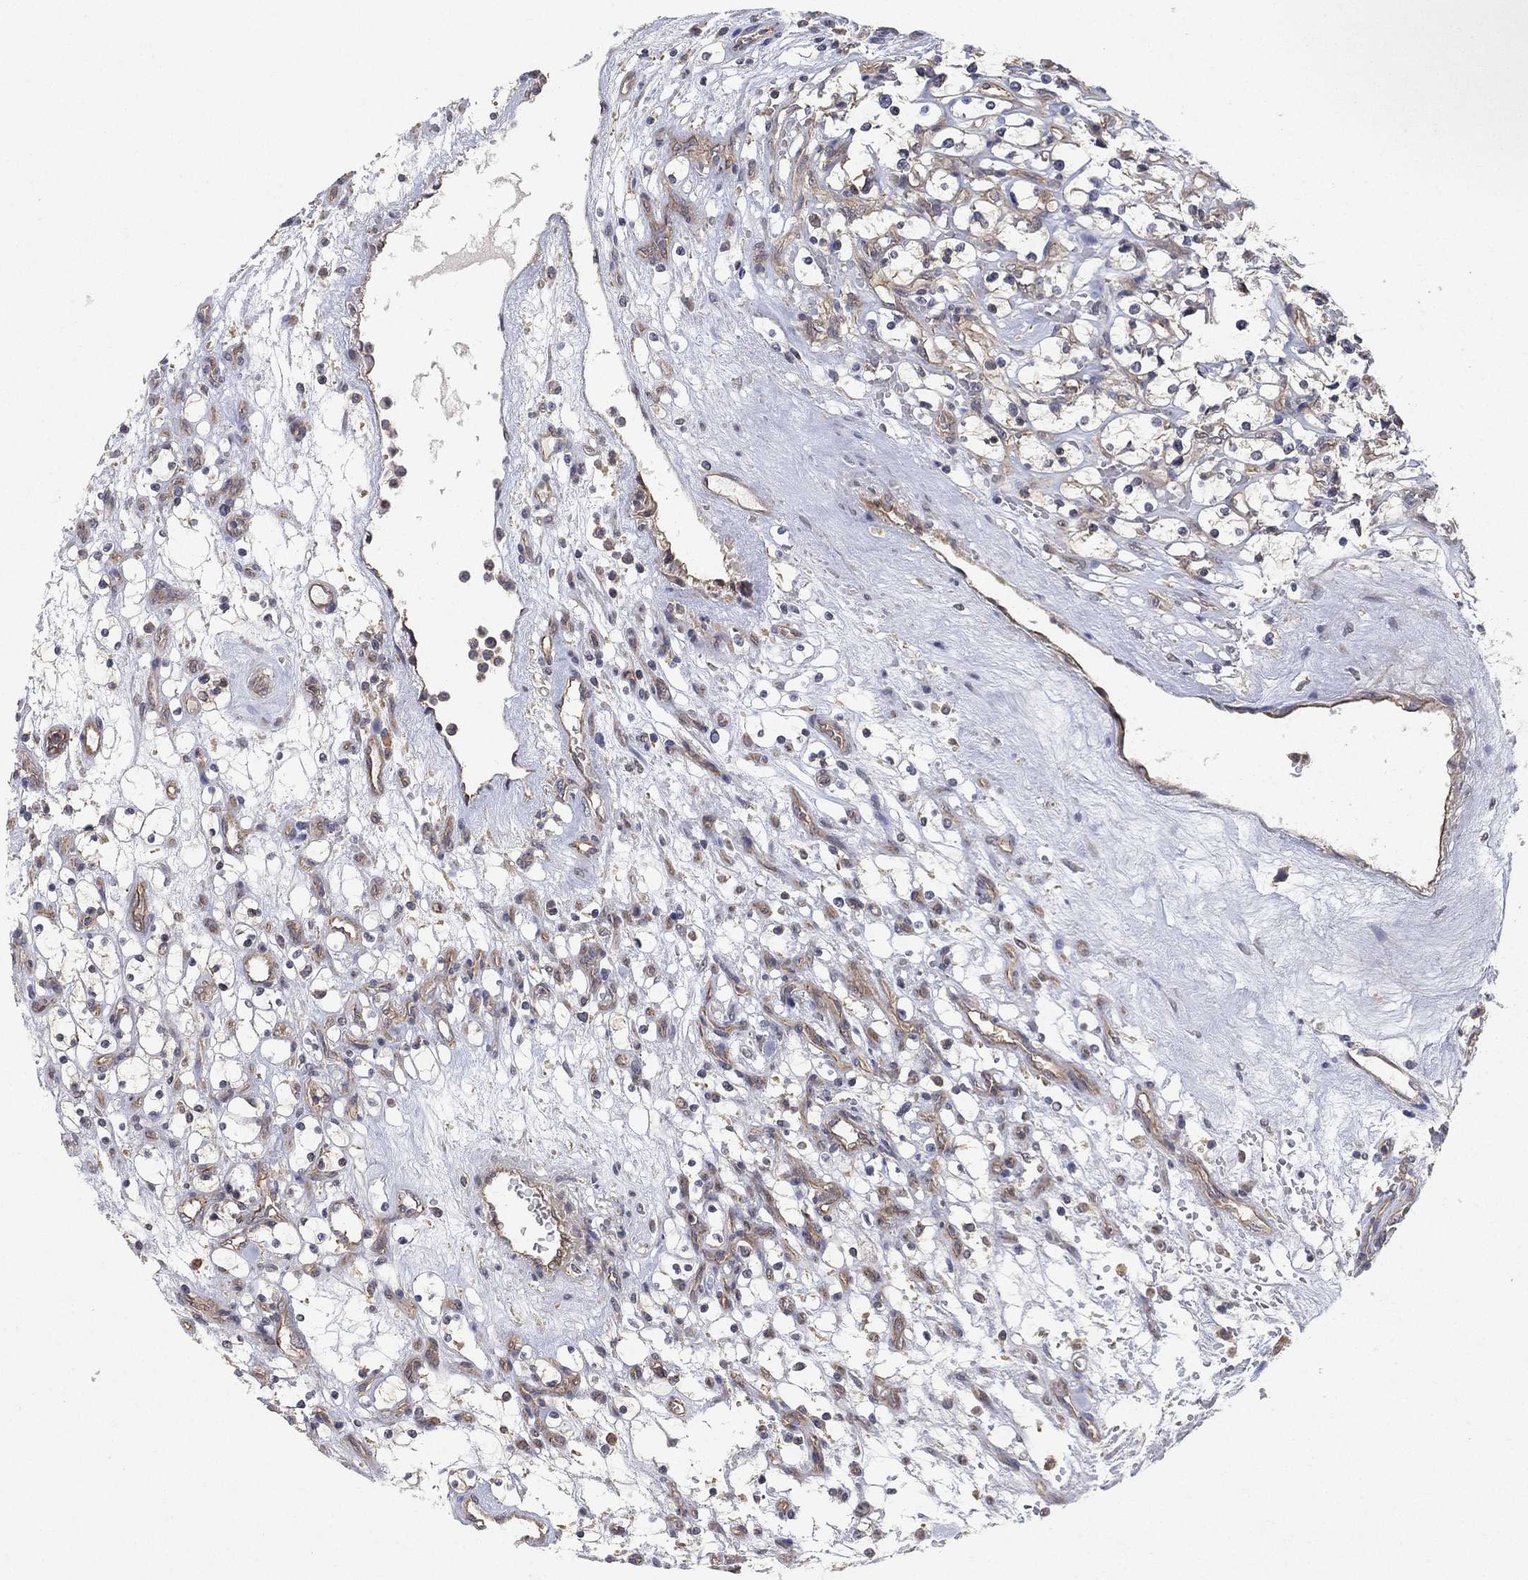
{"staining": {"intensity": "negative", "quantity": "none", "location": "none"}, "tissue": "renal cancer", "cell_type": "Tumor cells", "image_type": "cancer", "snomed": [{"axis": "morphology", "description": "Adenocarcinoma, NOS"}, {"axis": "topography", "description": "Kidney"}], "caption": "A micrograph of renal cancer (adenocarcinoma) stained for a protein exhibits no brown staining in tumor cells.", "gene": "MCUR1", "patient": {"sex": "female", "age": 69}}